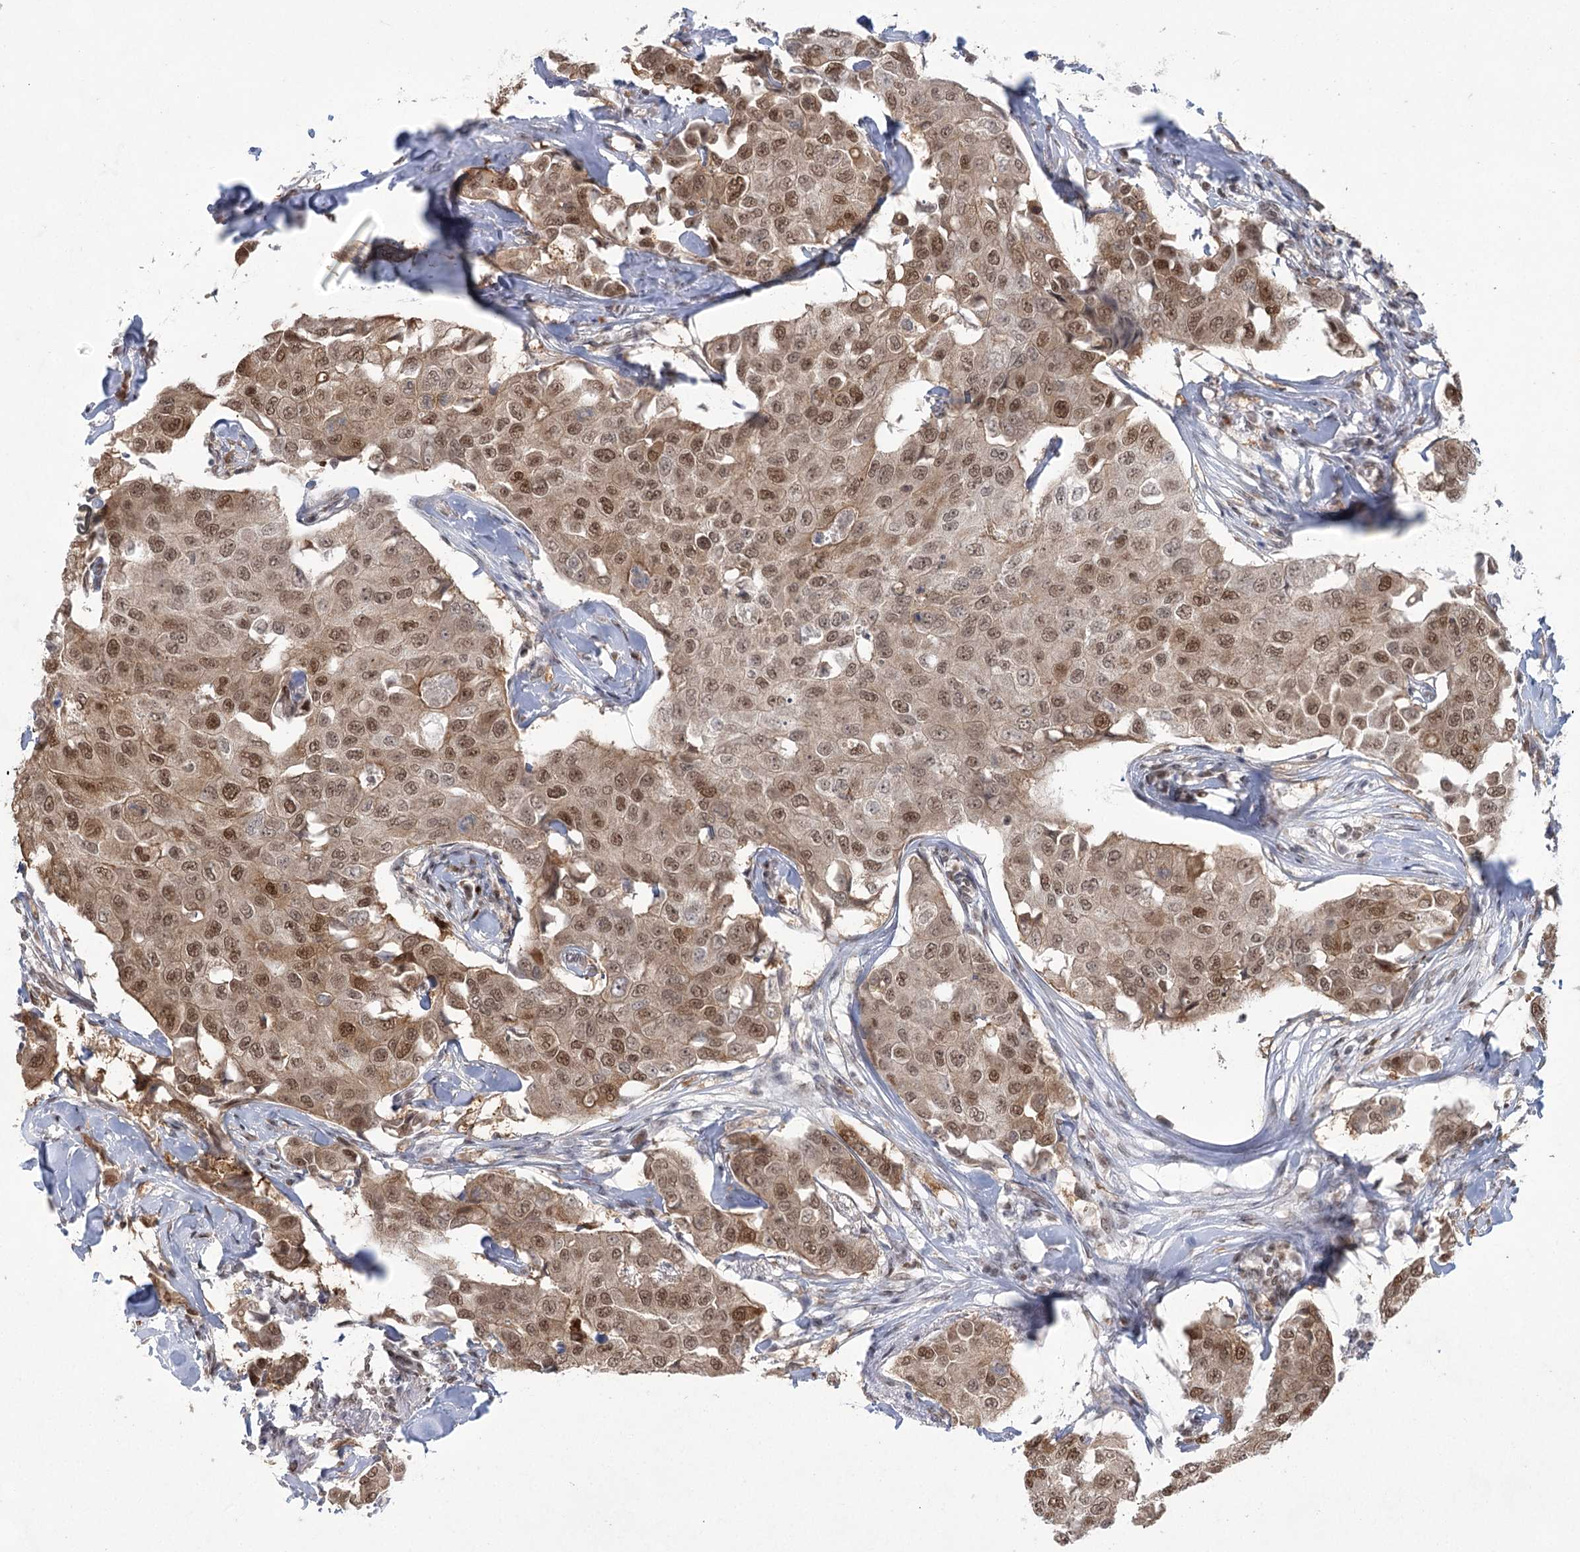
{"staining": {"intensity": "moderate", "quantity": ">75%", "location": "cytoplasmic/membranous,nuclear"}, "tissue": "breast cancer", "cell_type": "Tumor cells", "image_type": "cancer", "snomed": [{"axis": "morphology", "description": "Duct carcinoma"}, {"axis": "topography", "description": "Breast"}], "caption": "Protein expression analysis of human intraductal carcinoma (breast) reveals moderate cytoplasmic/membranous and nuclear staining in about >75% of tumor cells. (IHC, brightfield microscopy, high magnification).", "gene": "ZCCHC8", "patient": {"sex": "female", "age": 80}}